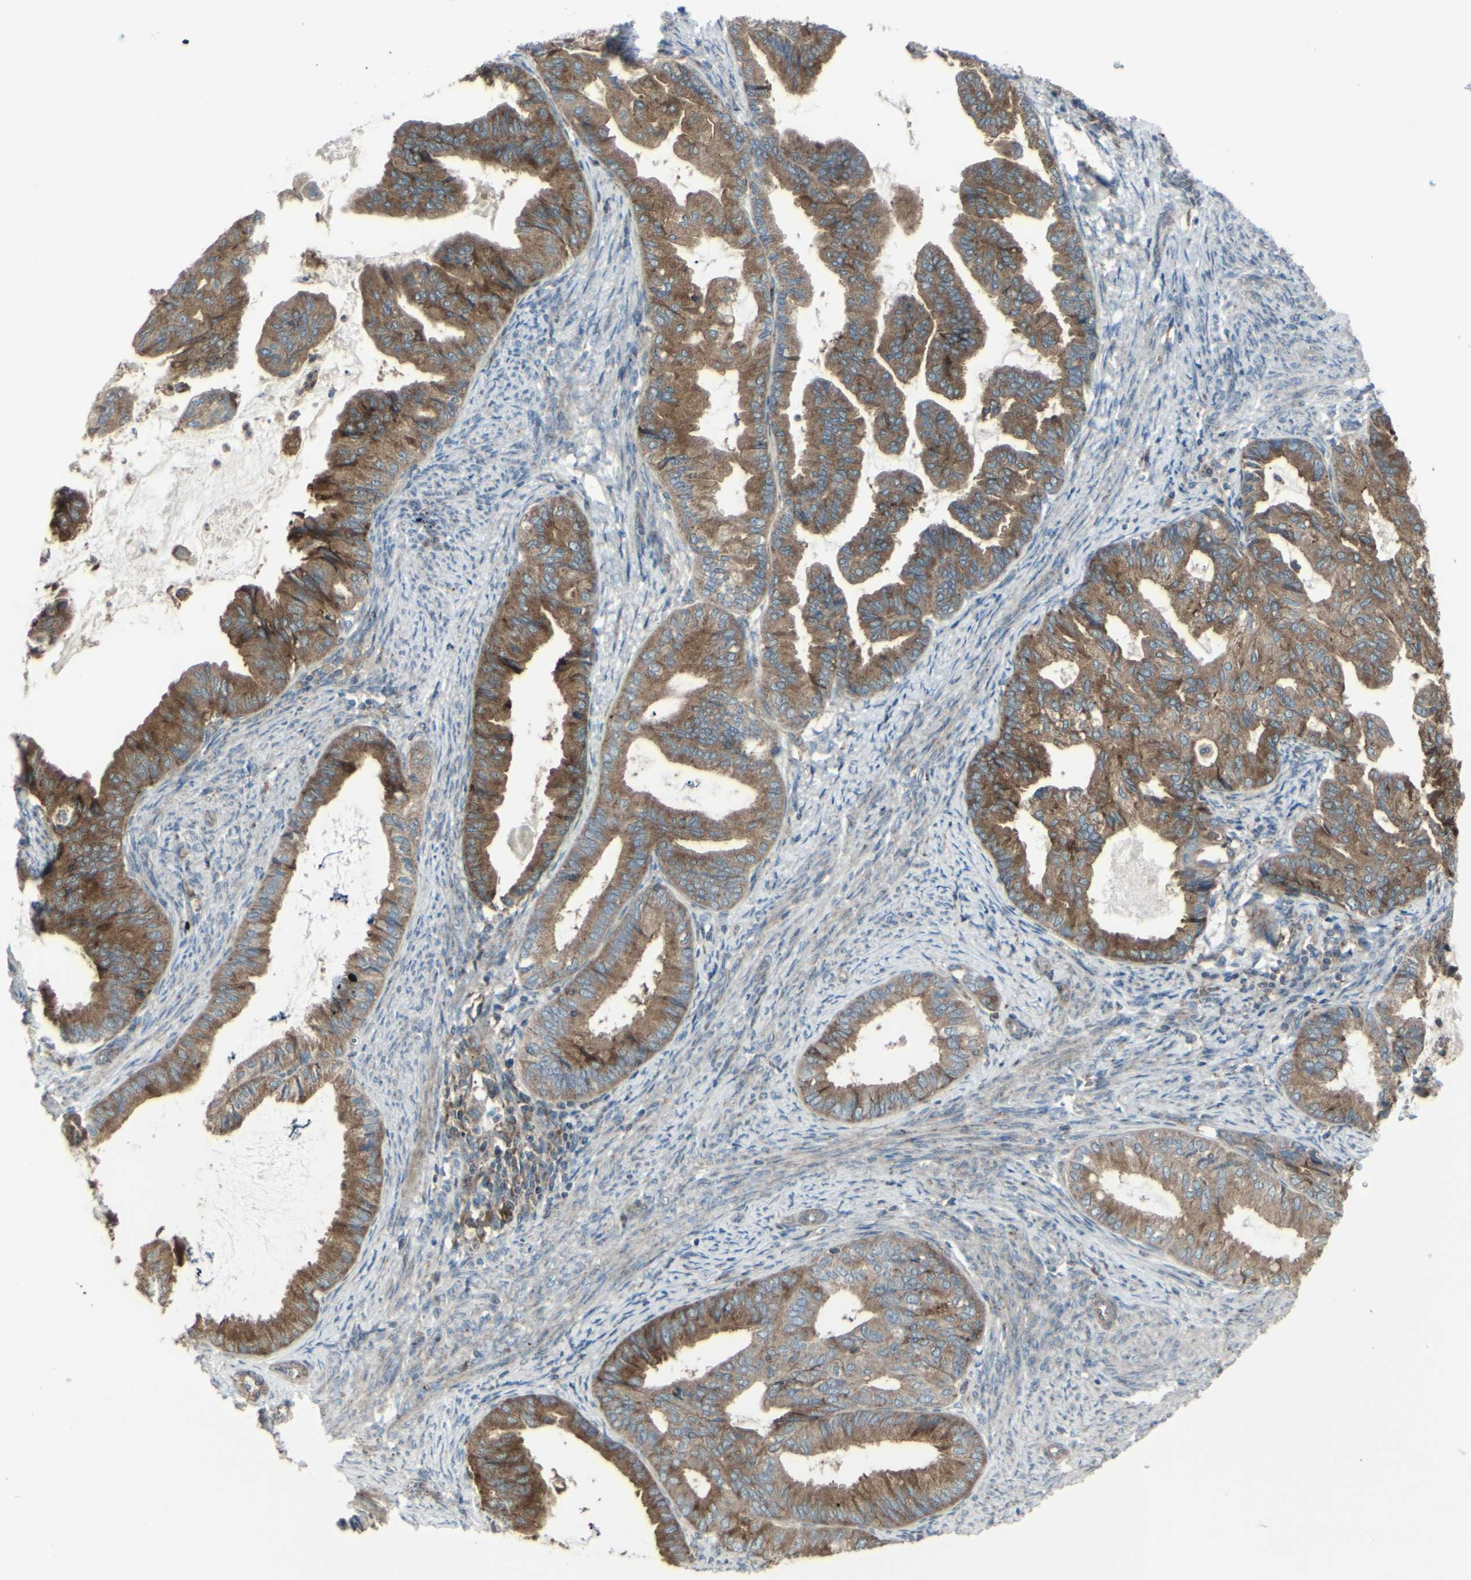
{"staining": {"intensity": "moderate", "quantity": ">75%", "location": "cytoplasmic/membranous"}, "tissue": "endometrial cancer", "cell_type": "Tumor cells", "image_type": "cancer", "snomed": [{"axis": "morphology", "description": "Adenocarcinoma, NOS"}, {"axis": "topography", "description": "Endometrium"}], "caption": "Adenocarcinoma (endometrial) tissue displays moderate cytoplasmic/membranous staining in about >75% of tumor cells, visualized by immunohistochemistry.", "gene": "NAPA", "patient": {"sex": "female", "age": 86}}